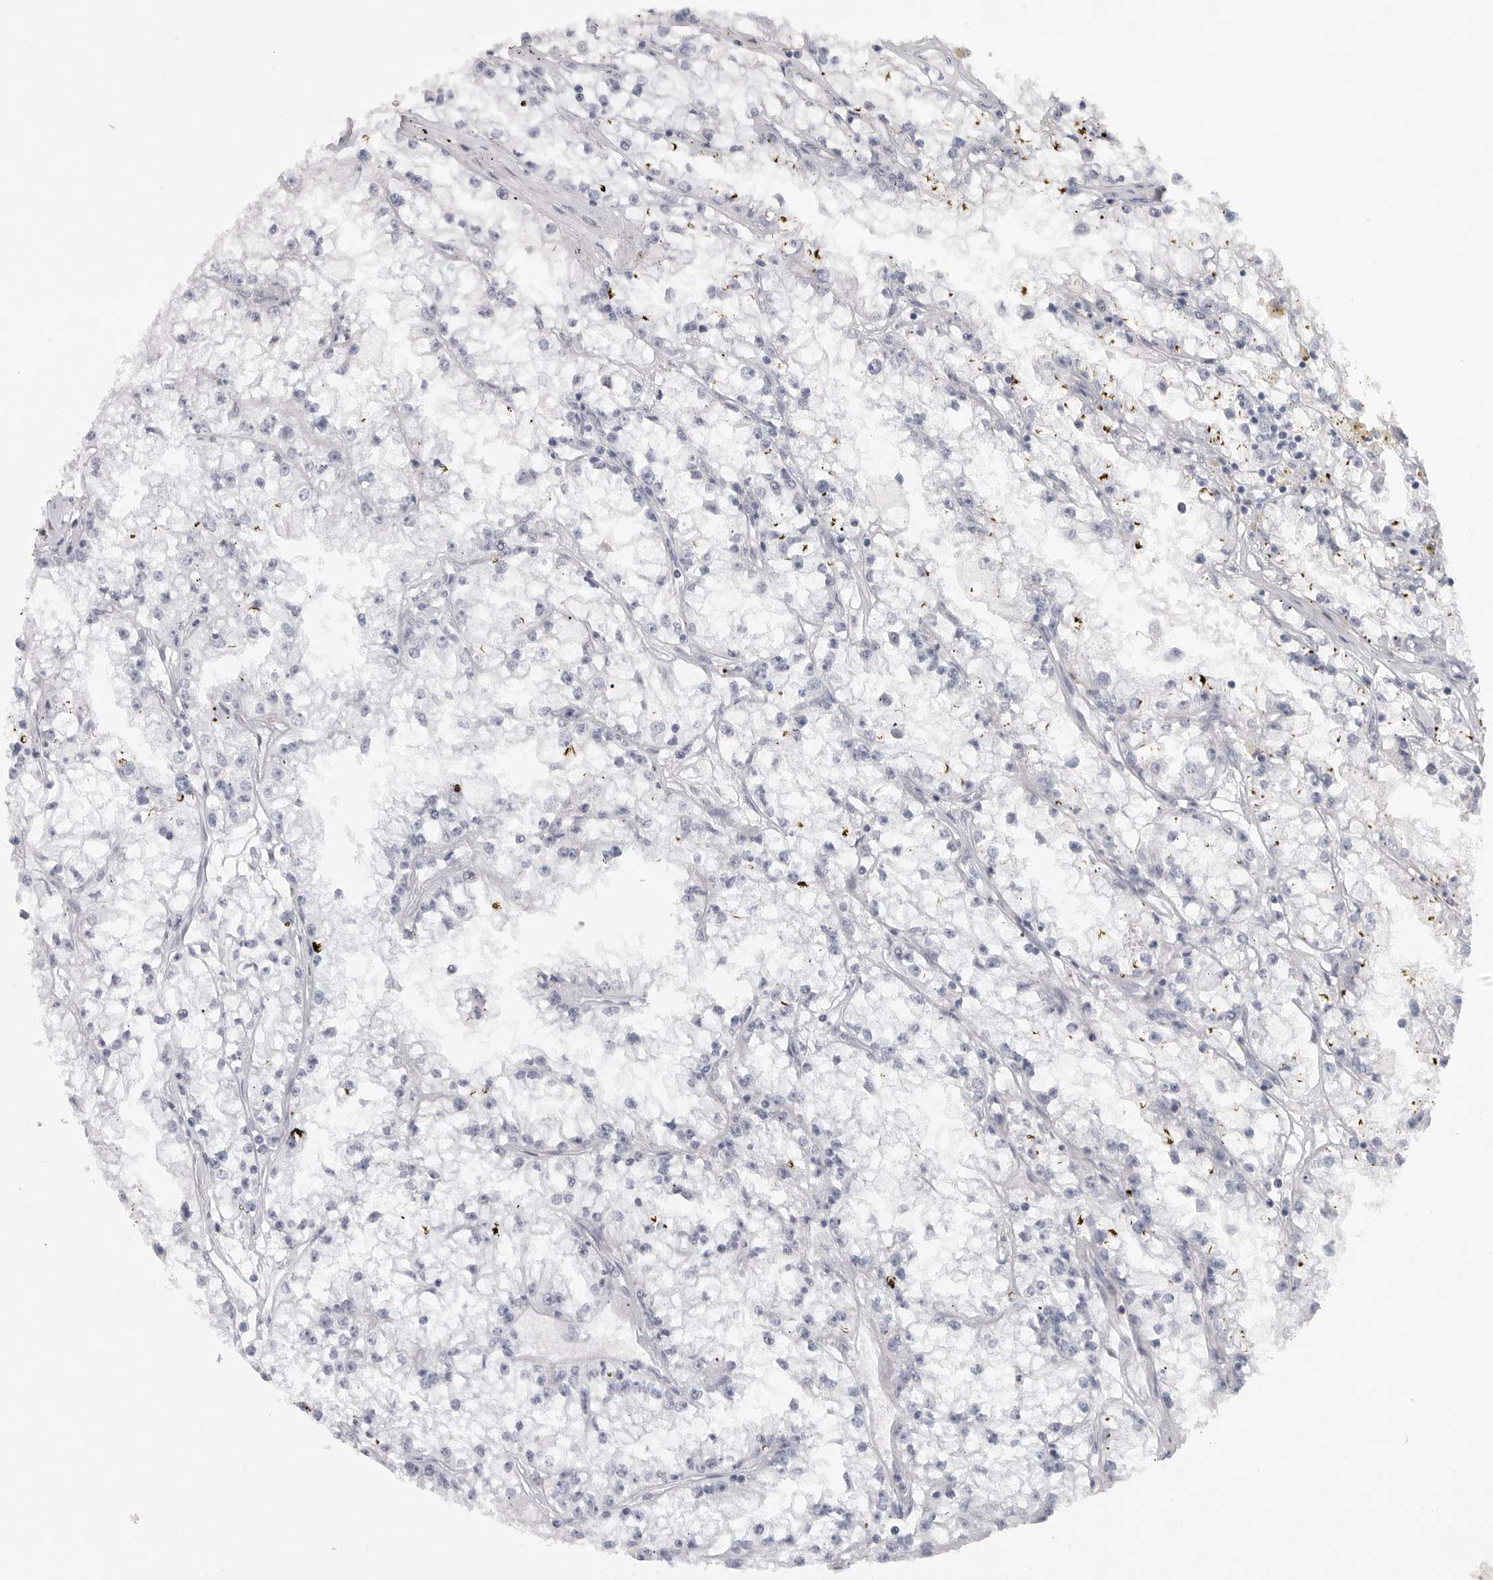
{"staining": {"intensity": "negative", "quantity": "none", "location": "none"}, "tissue": "renal cancer", "cell_type": "Tumor cells", "image_type": "cancer", "snomed": [{"axis": "morphology", "description": "Adenocarcinoma, NOS"}, {"axis": "topography", "description": "Kidney"}], "caption": "Renal cancer (adenocarcinoma) stained for a protein using immunohistochemistry (IHC) displays no staining tumor cells.", "gene": "TNR", "patient": {"sex": "male", "age": 56}}